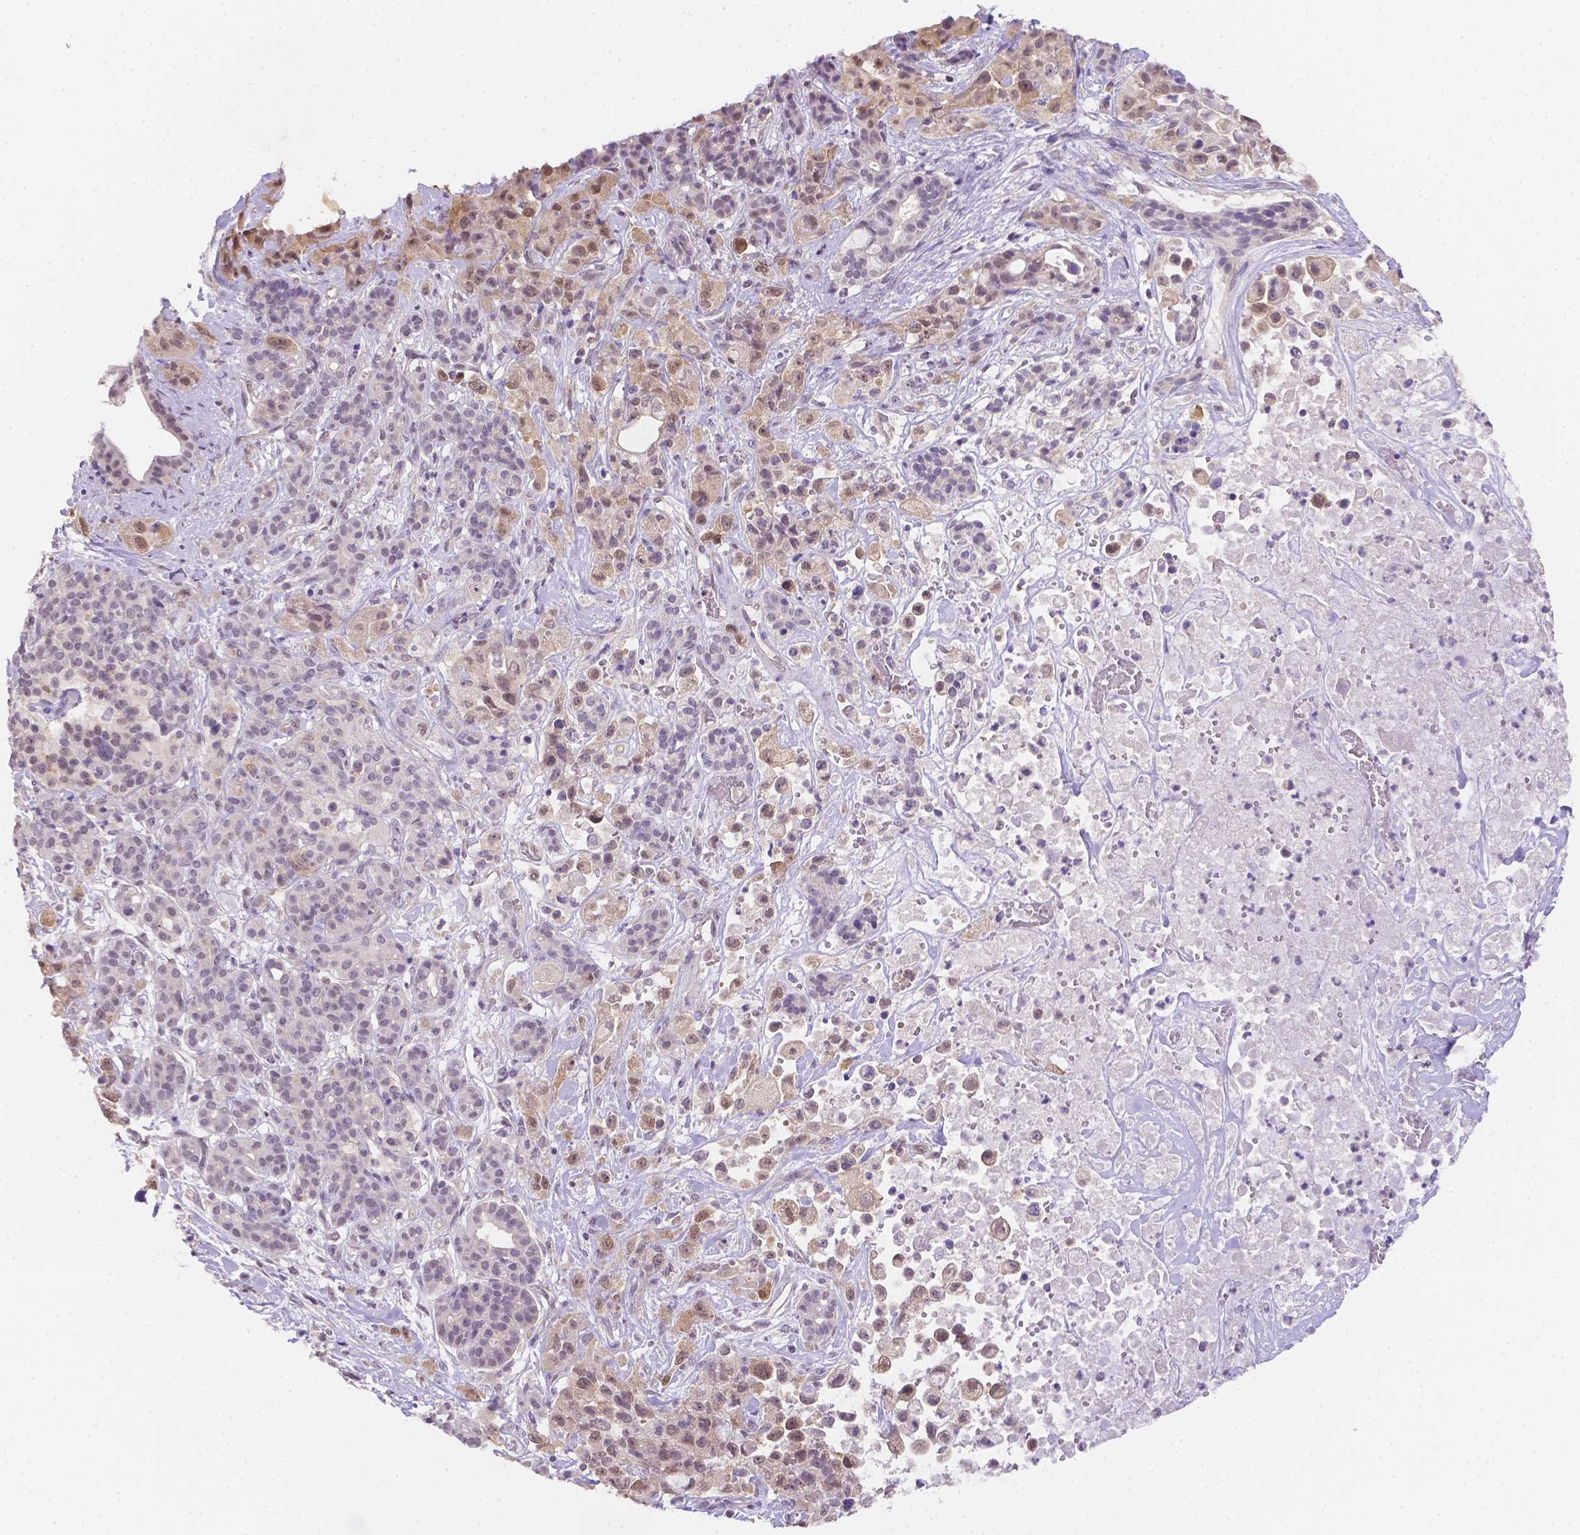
{"staining": {"intensity": "negative", "quantity": "none", "location": "none"}, "tissue": "pancreatic cancer", "cell_type": "Tumor cells", "image_type": "cancer", "snomed": [{"axis": "morphology", "description": "Adenocarcinoma, NOS"}, {"axis": "topography", "description": "Pancreas"}], "caption": "Tumor cells are negative for protein expression in human pancreatic cancer.", "gene": "NXPE2", "patient": {"sex": "male", "age": 44}}